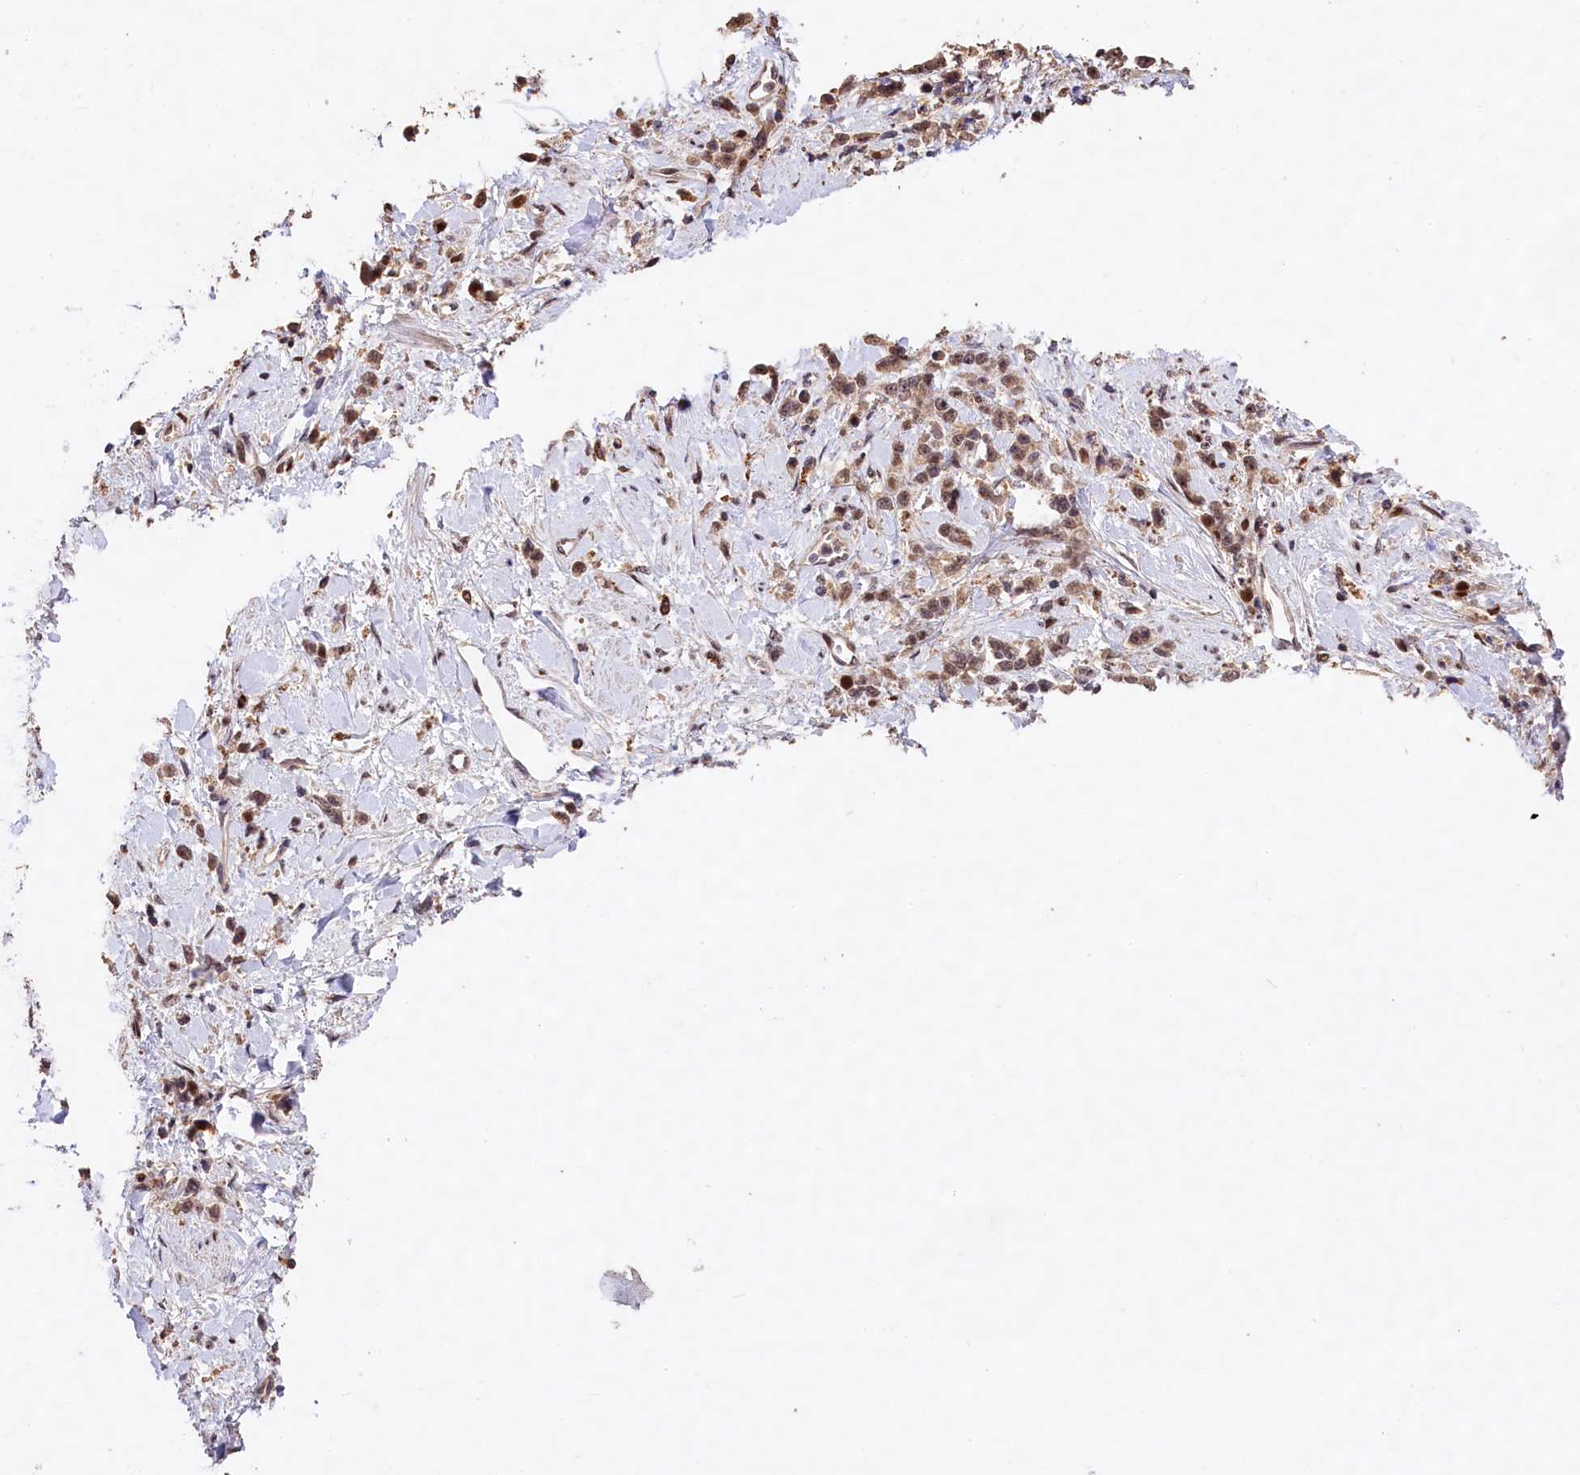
{"staining": {"intensity": "moderate", "quantity": ">75%", "location": "cytoplasmic/membranous,nuclear"}, "tissue": "stomach cancer", "cell_type": "Tumor cells", "image_type": "cancer", "snomed": [{"axis": "morphology", "description": "Adenocarcinoma, NOS"}, {"axis": "topography", "description": "Stomach"}], "caption": "Immunohistochemistry (IHC) staining of stomach cancer (adenocarcinoma), which displays medium levels of moderate cytoplasmic/membranous and nuclear staining in approximately >75% of tumor cells indicating moderate cytoplasmic/membranous and nuclear protein positivity. The staining was performed using DAB (brown) for protein detection and nuclei were counterstained in hematoxylin (blue).", "gene": "PHAF1", "patient": {"sex": "female", "age": 60}}